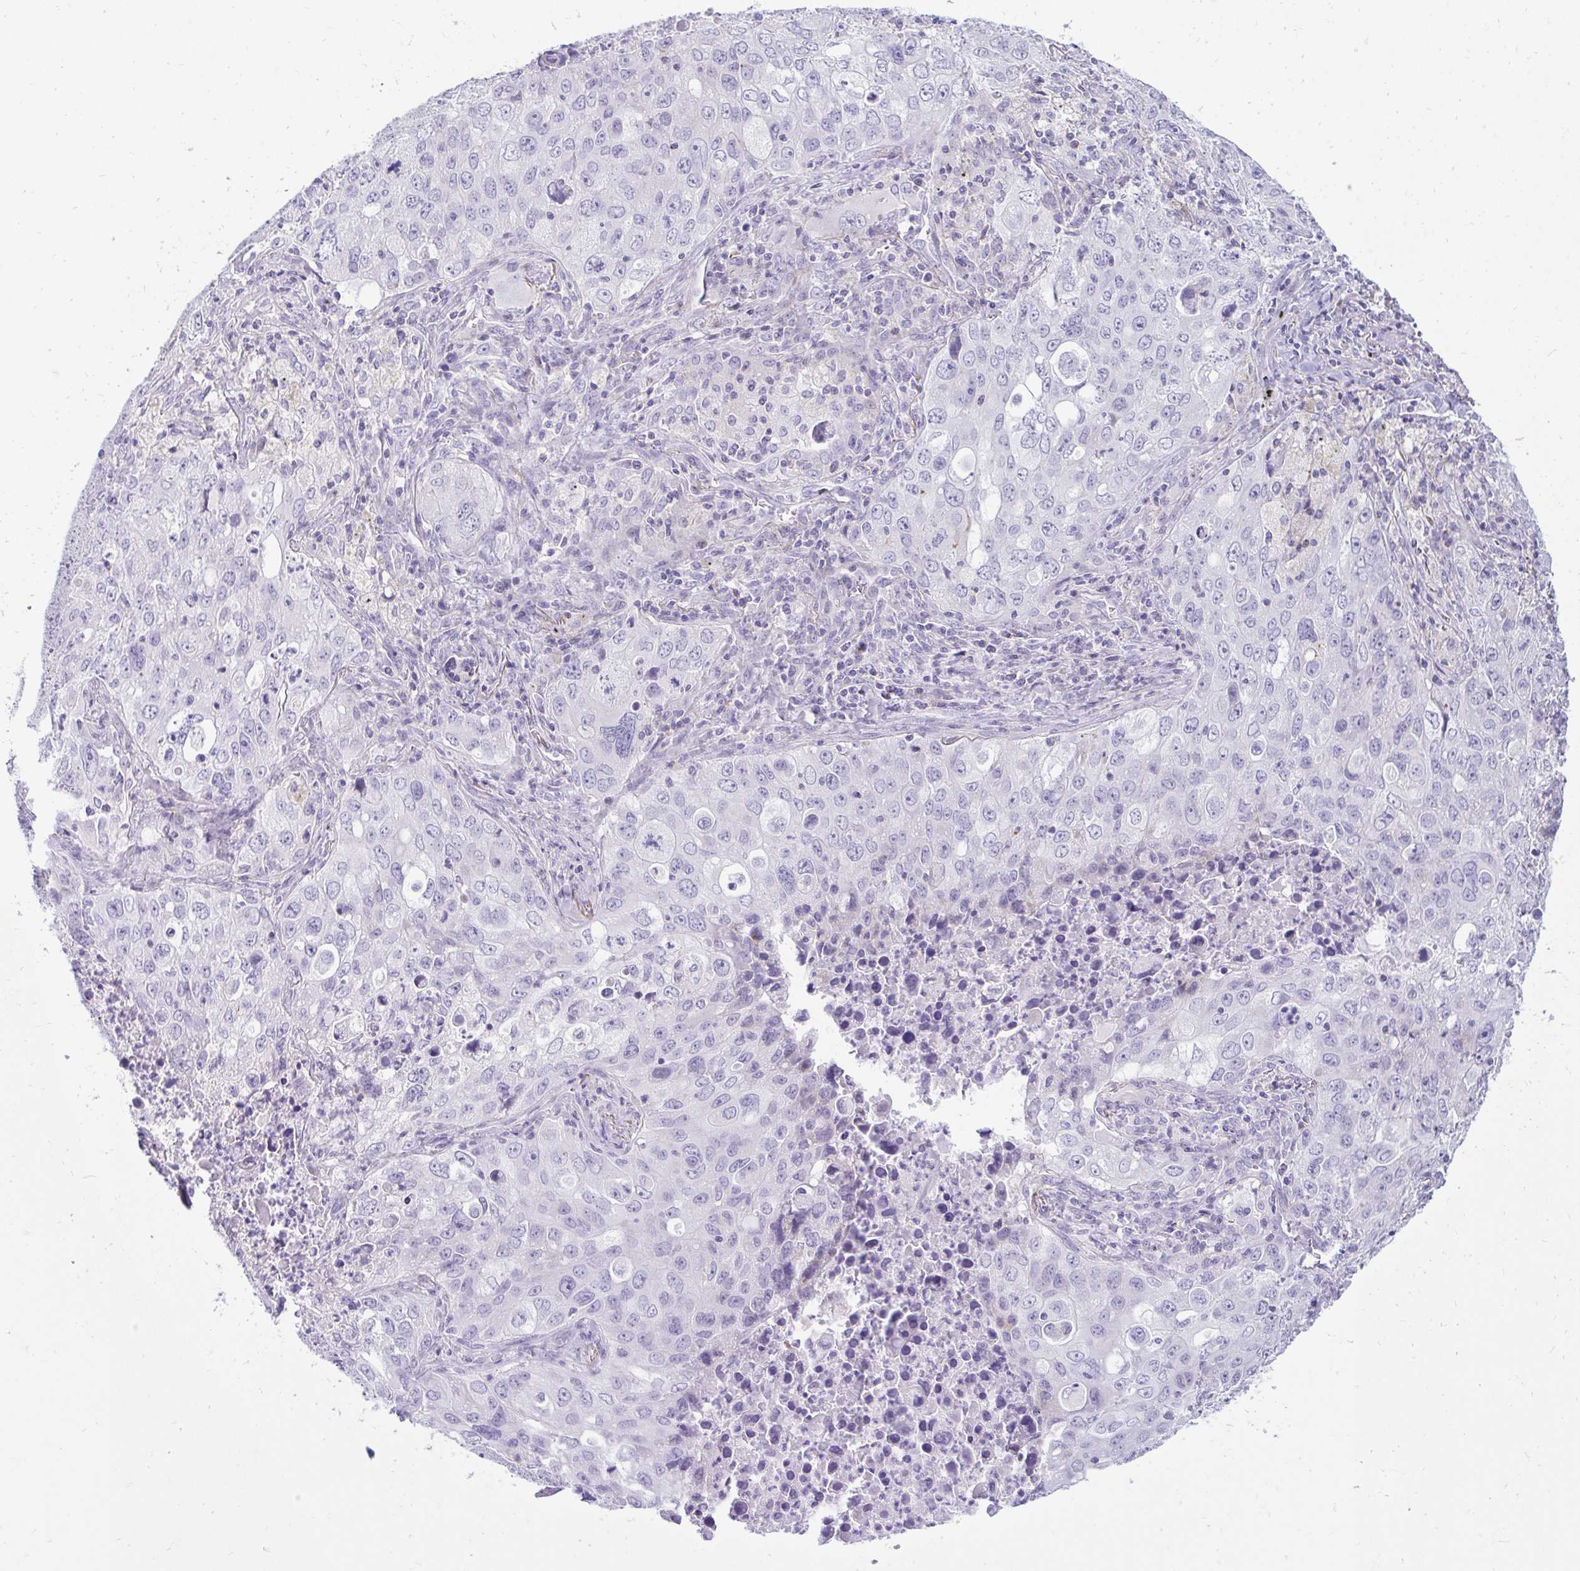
{"staining": {"intensity": "negative", "quantity": "none", "location": "none"}, "tissue": "lung cancer", "cell_type": "Tumor cells", "image_type": "cancer", "snomed": [{"axis": "morphology", "description": "Adenocarcinoma, NOS"}, {"axis": "morphology", "description": "Adenocarcinoma, metastatic, NOS"}, {"axis": "topography", "description": "Lymph node"}, {"axis": "topography", "description": "Lung"}], "caption": "Lung cancer (adenocarcinoma) was stained to show a protein in brown. There is no significant staining in tumor cells. (Brightfield microscopy of DAB (3,3'-diaminobenzidine) immunohistochemistry at high magnification).", "gene": "UBL3", "patient": {"sex": "female", "age": 42}}